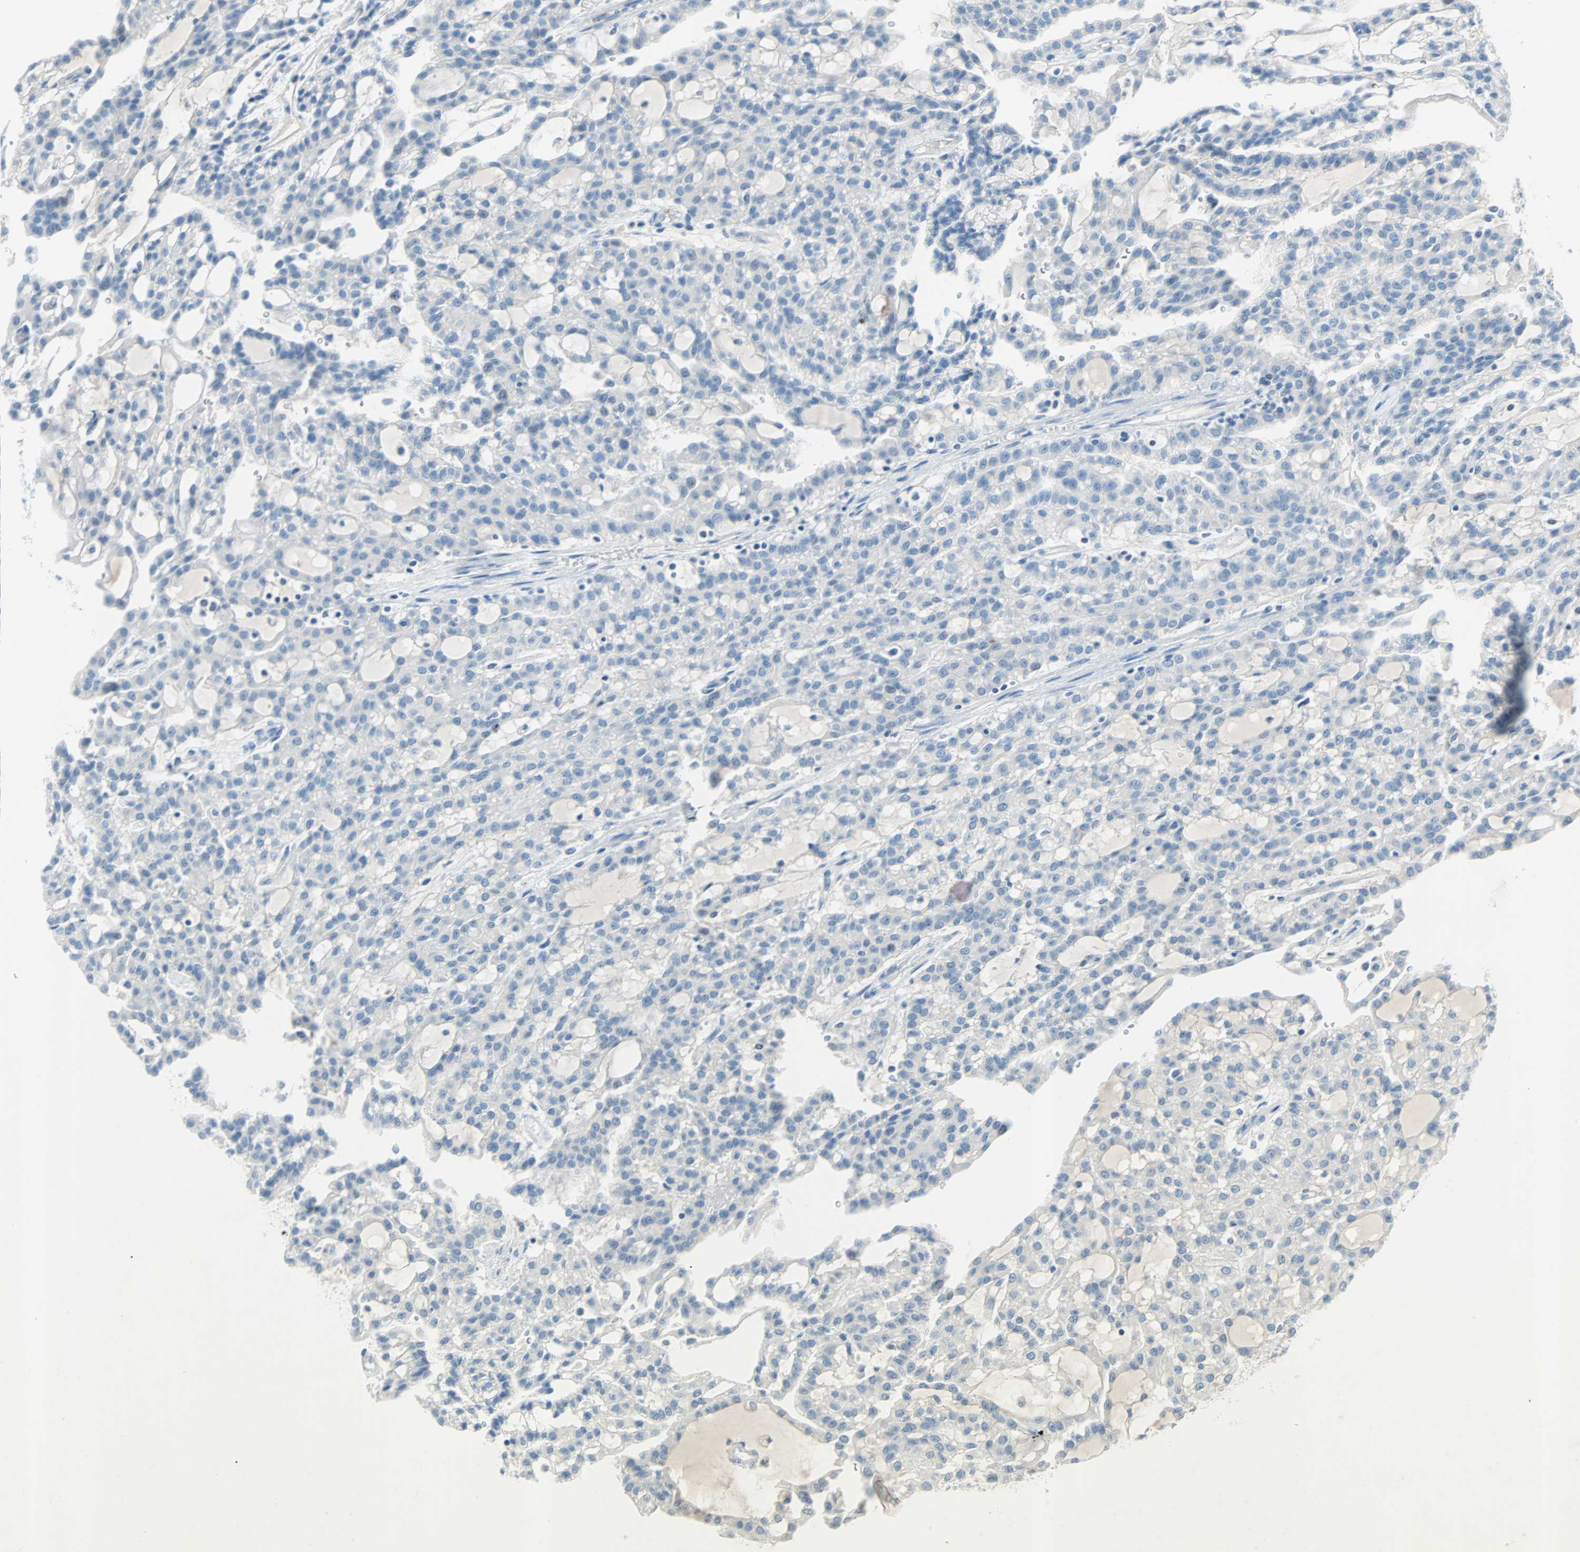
{"staining": {"intensity": "negative", "quantity": "none", "location": "none"}, "tissue": "renal cancer", "cell_type": "Tumor cells", "image_type": "cancer", "snomed": [{"axis": "morphology", "description": "Adenocarcinoma, NOS"}, {"axis": "topography", "description": "Kidney"}], "caption": "A photomicrograph of human renal cancer (adenocarcinoma) is negative for staining in tumor cells.", "gene": "PCDHB2", "patient": {"sex": "male", "age": 63}}